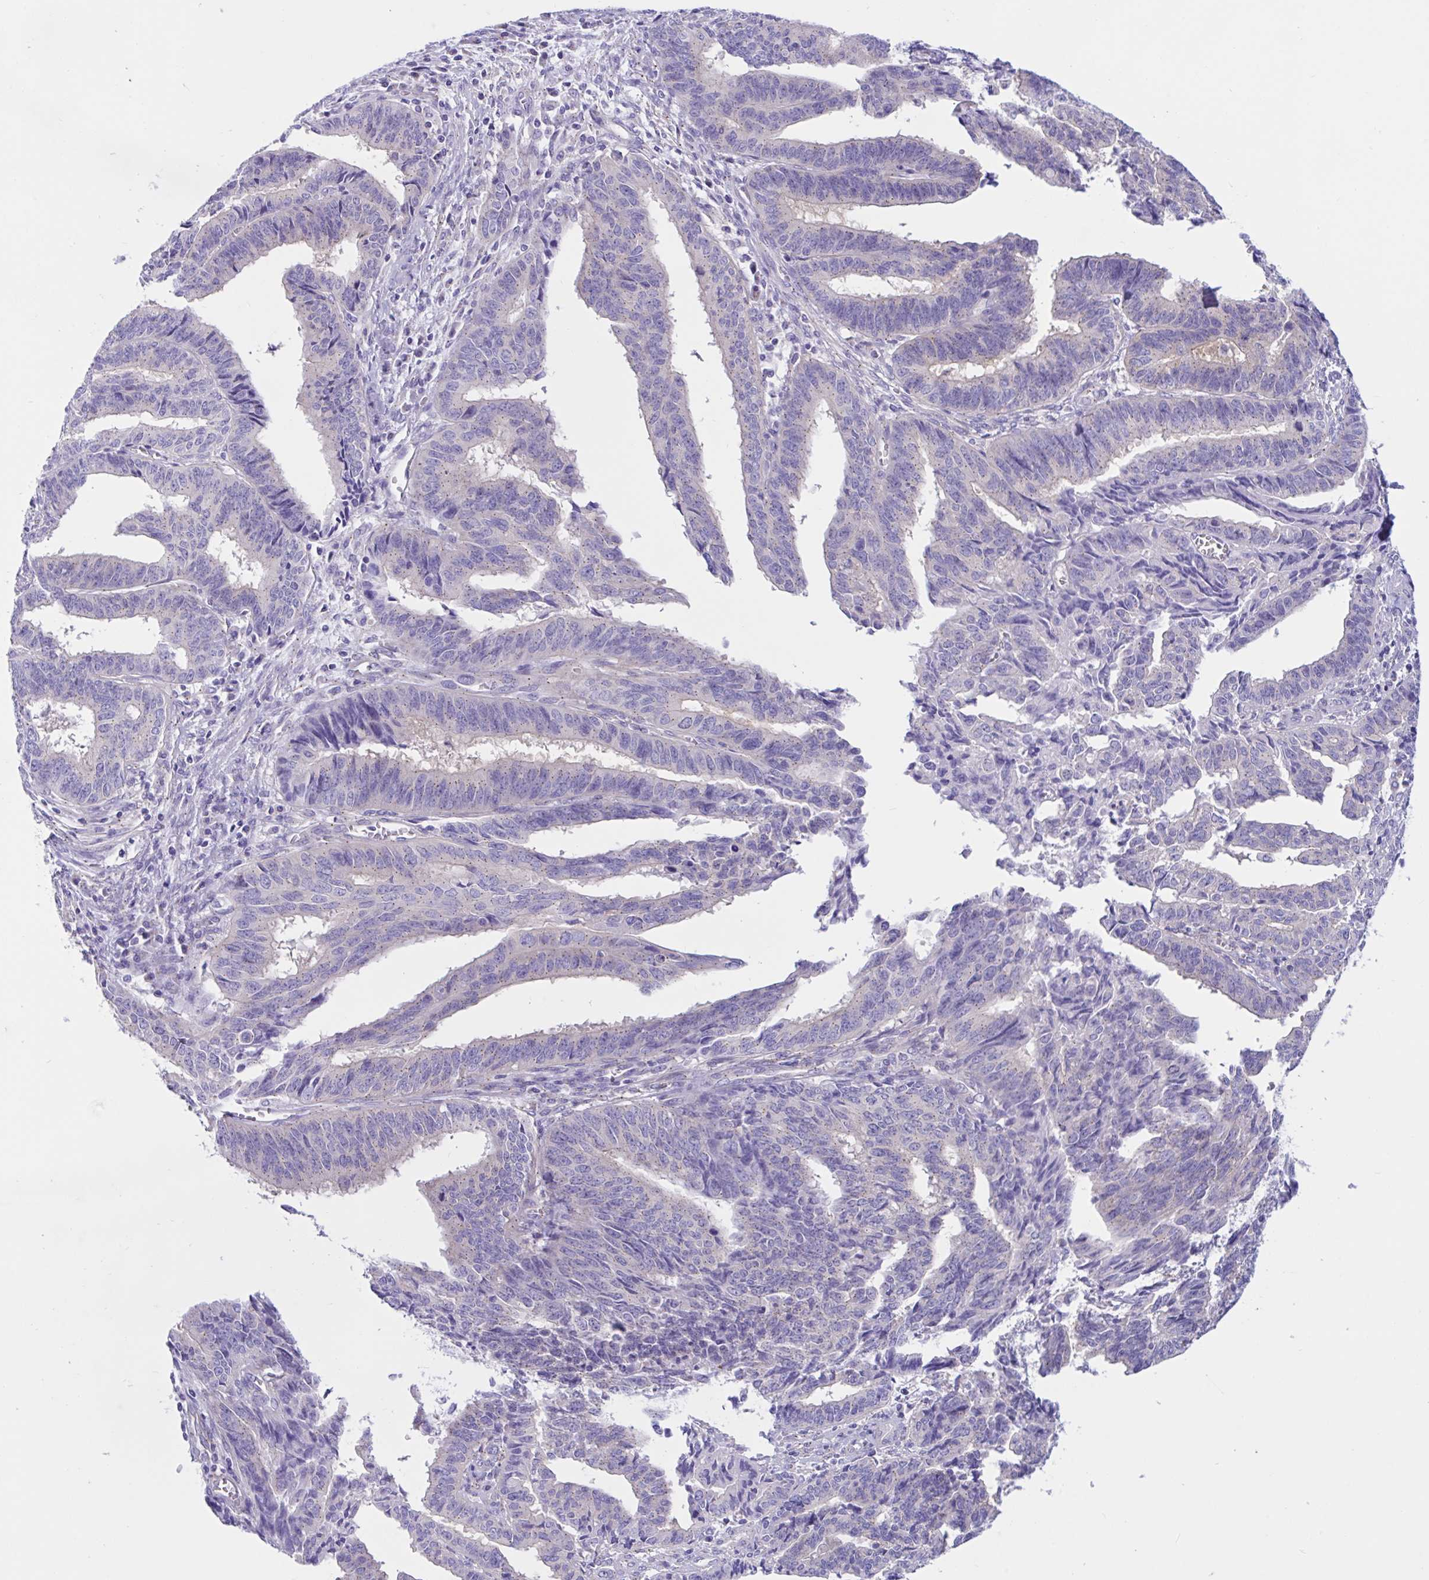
{"staining": {"intensity": "weak", "quantity": "25%-75%", "location": "cytoplasmic/membranous"}, "tissue": "endometrial cancer", "cell_type": "Tumor cells", "image_type": "cancer", "snomed": [{"axis": "morphology", "description": "Adenocarcinoma, NOS"}, {"axis": "topography", "description": "Endometrium"}], "caption": "A brown stain highlights weak cytoplasmic/membranous staining of a protein in endometrial cancer (adenocarcinoma) tumor cells.", "gene": "RNASE3", "patient": {"sex": "female", "age": 65}}